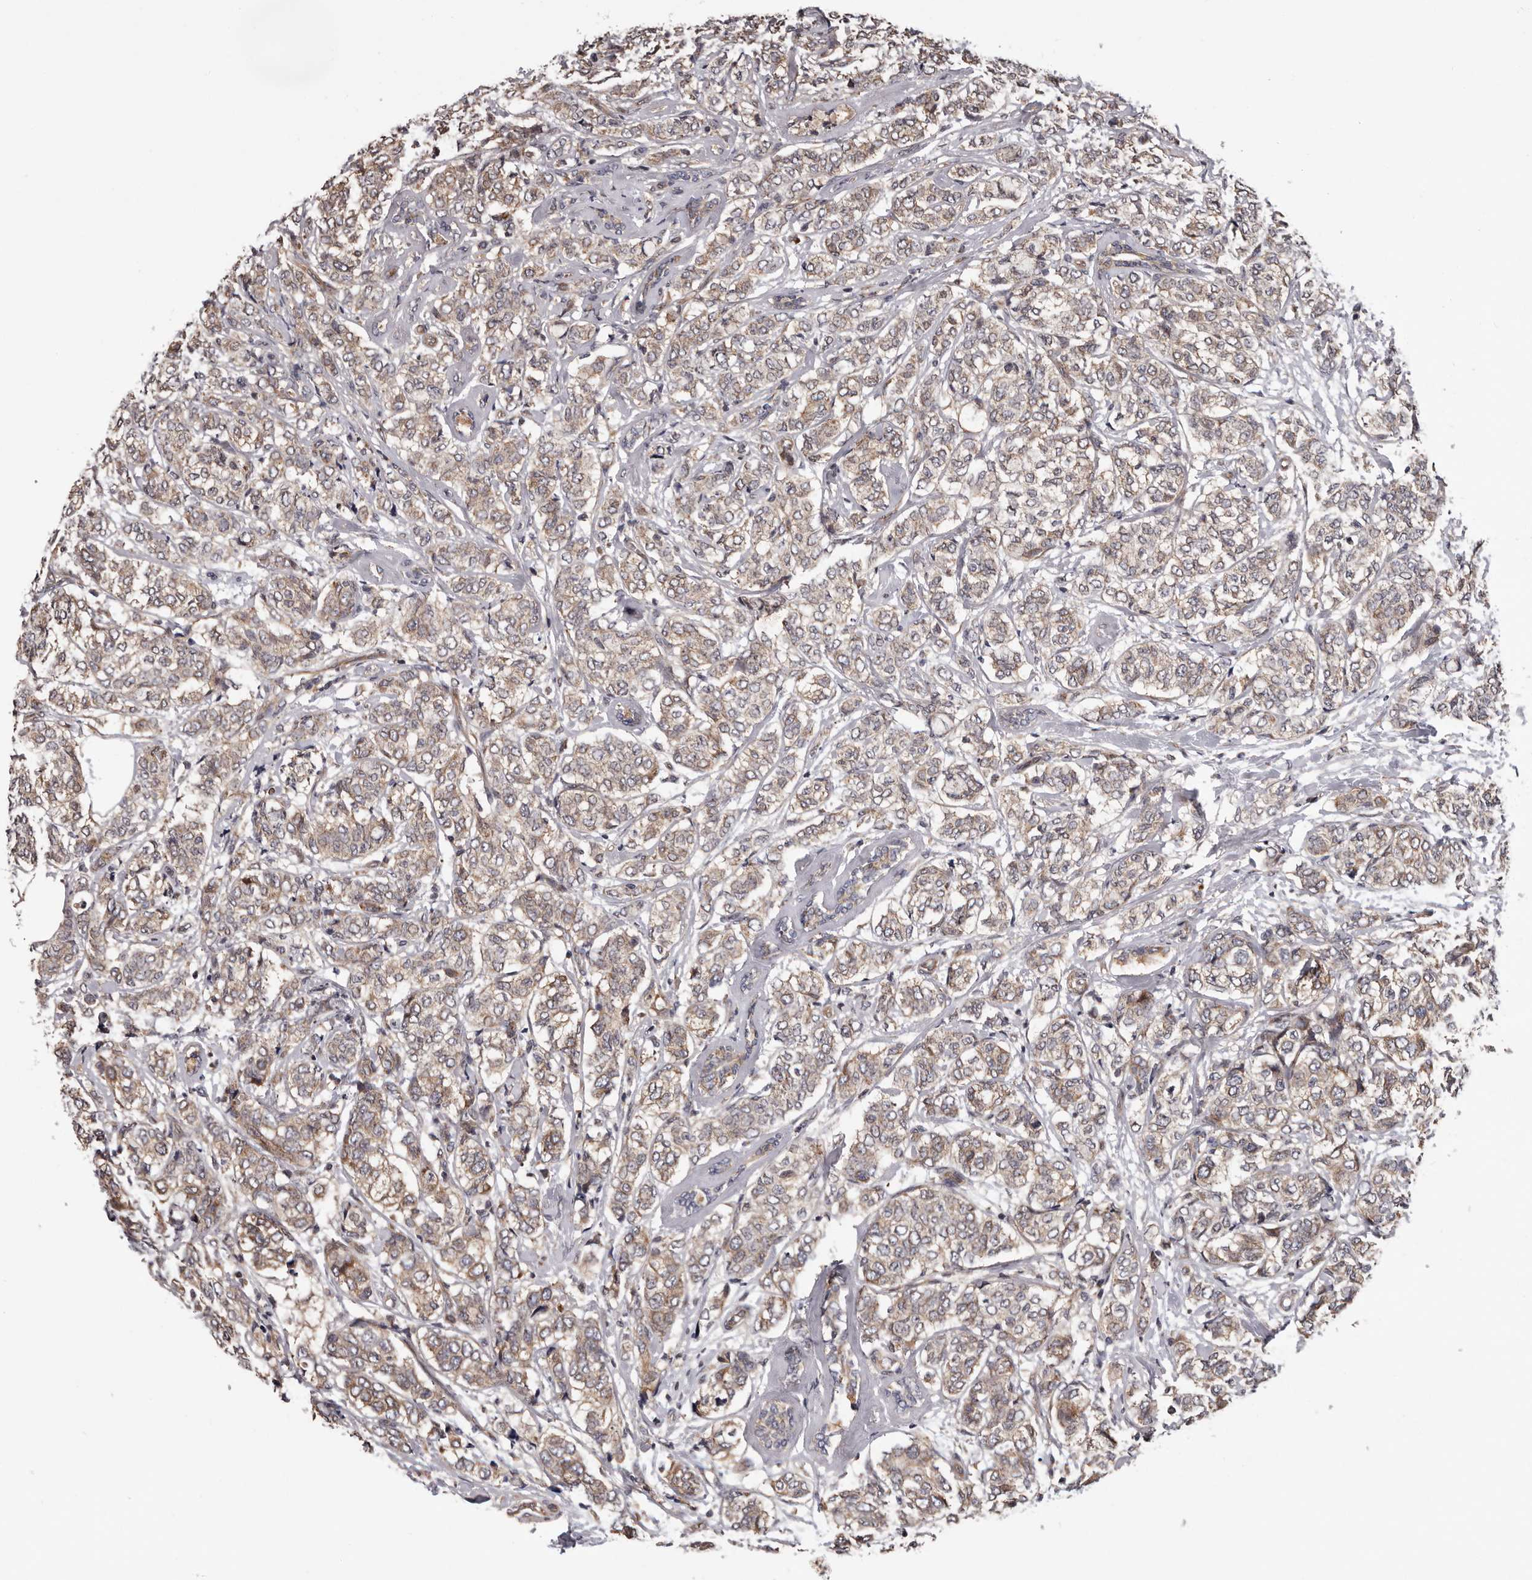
{"staining": {"intensity": "weak", "quantity": ">75%", "location": "cytoplasmic/membranous"}, "tissue": "breast cancer", "cell_type": "Tumor cells", "image_type": "cancer", "snomed": [{"axis": "morphology", "description": "Lobular carcinoma"}, {"axis": "topography", "description": "Breast"}], "caption": "Breast cancer (lobular carcinoma) tissue demonstrates weak cytoplasmic/membranous expression in approximately >75% of tumor cells, visualized by immunohistochemistry.", "gene": "VPS37A", "patient": {"sex": "female", "age": 60}}